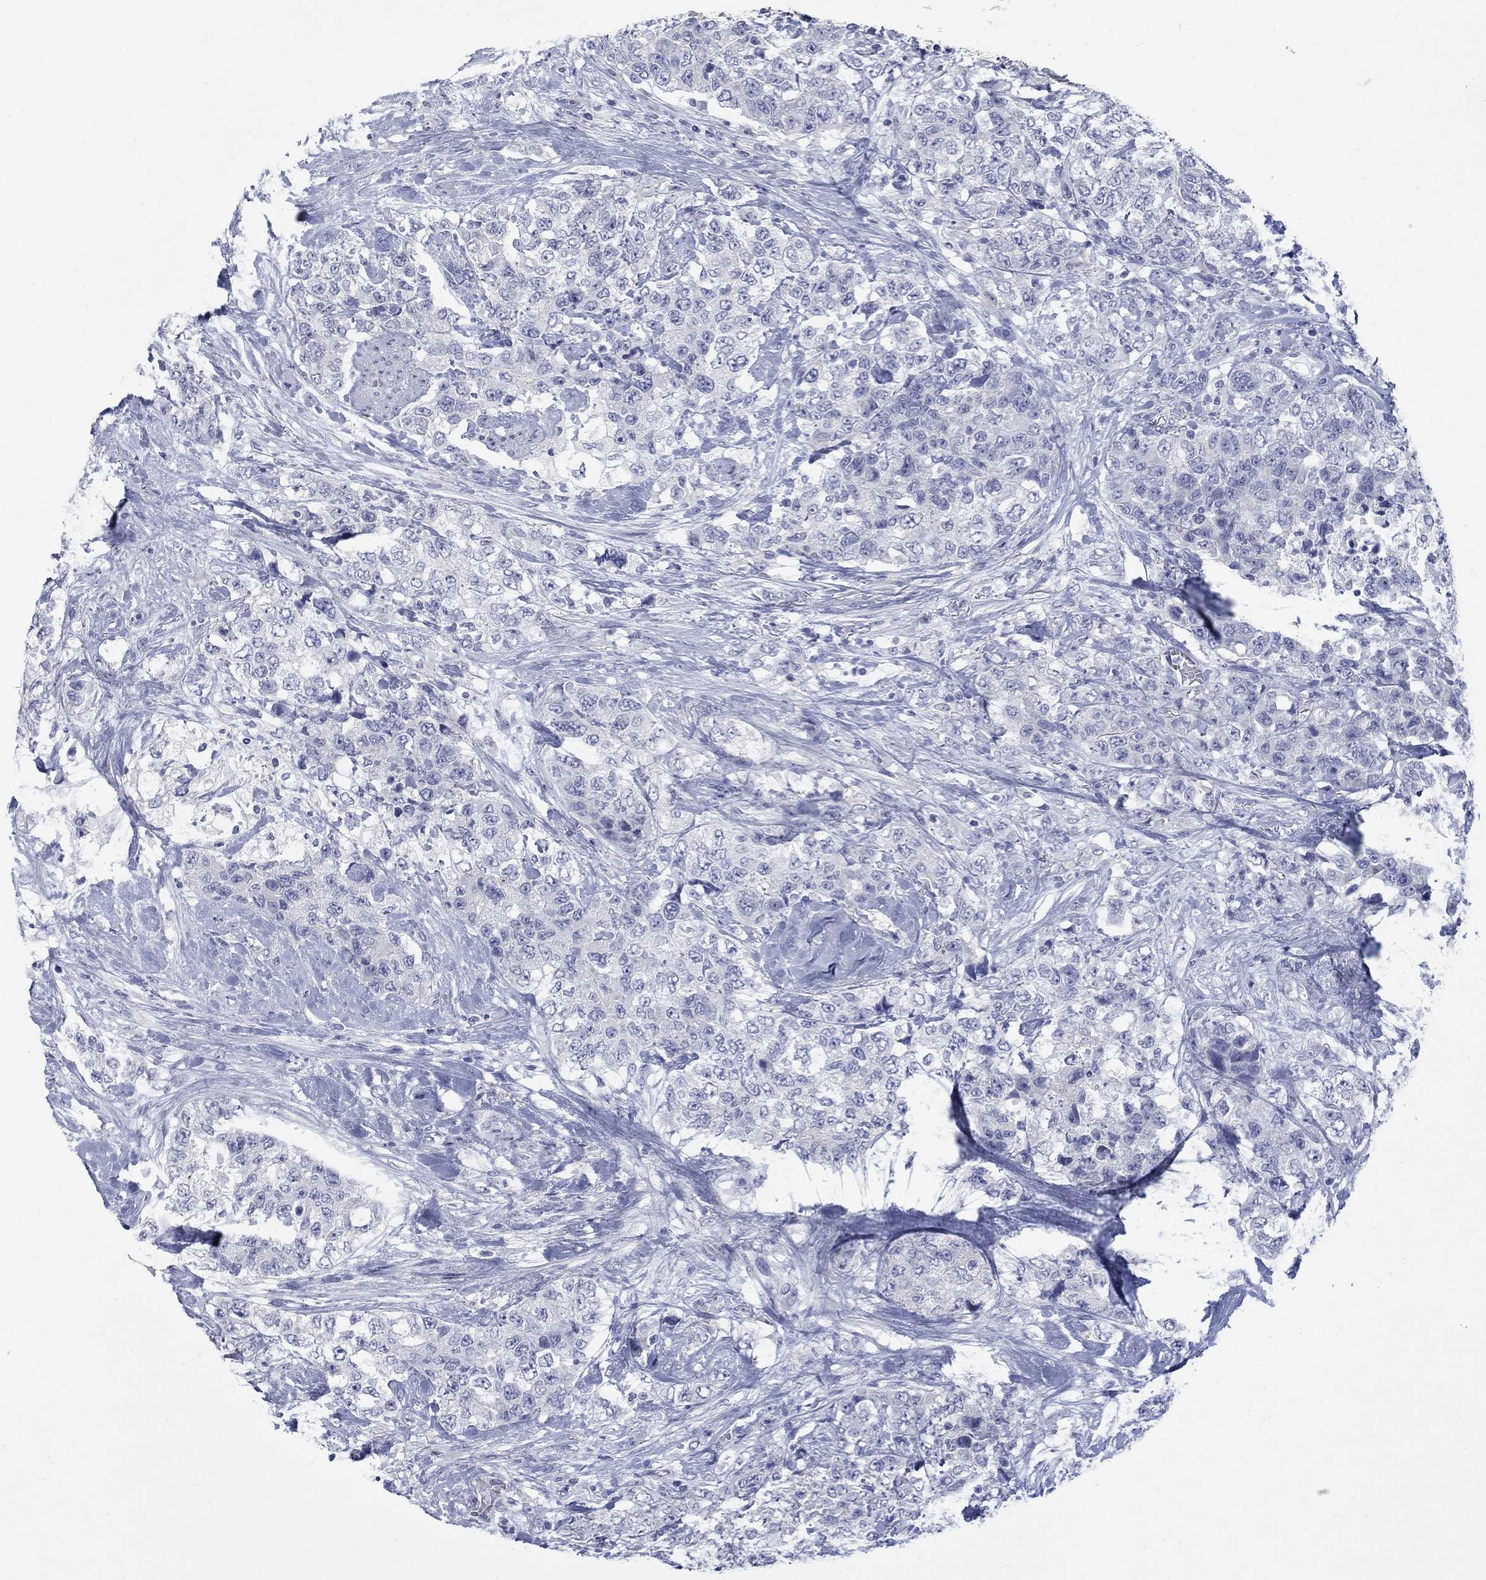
{"staining": {"intensity": "negative", "quantity": "none", "location": "none"}, "tissue": "urothelial cancer", "cell_type": "Tumor cells", "image_type": "cancer", "snomed": [{"axis": "morphology", "description": "Urothelial carcinoma, High grade"}, {"axis": "topography", "description": "Urinary bladder"}], "caption": "Tumor cells are negative for protein expression in human urothelial cancer.", "gene": "RFTN2", "patient": {"sex": "female", "age": 78}}